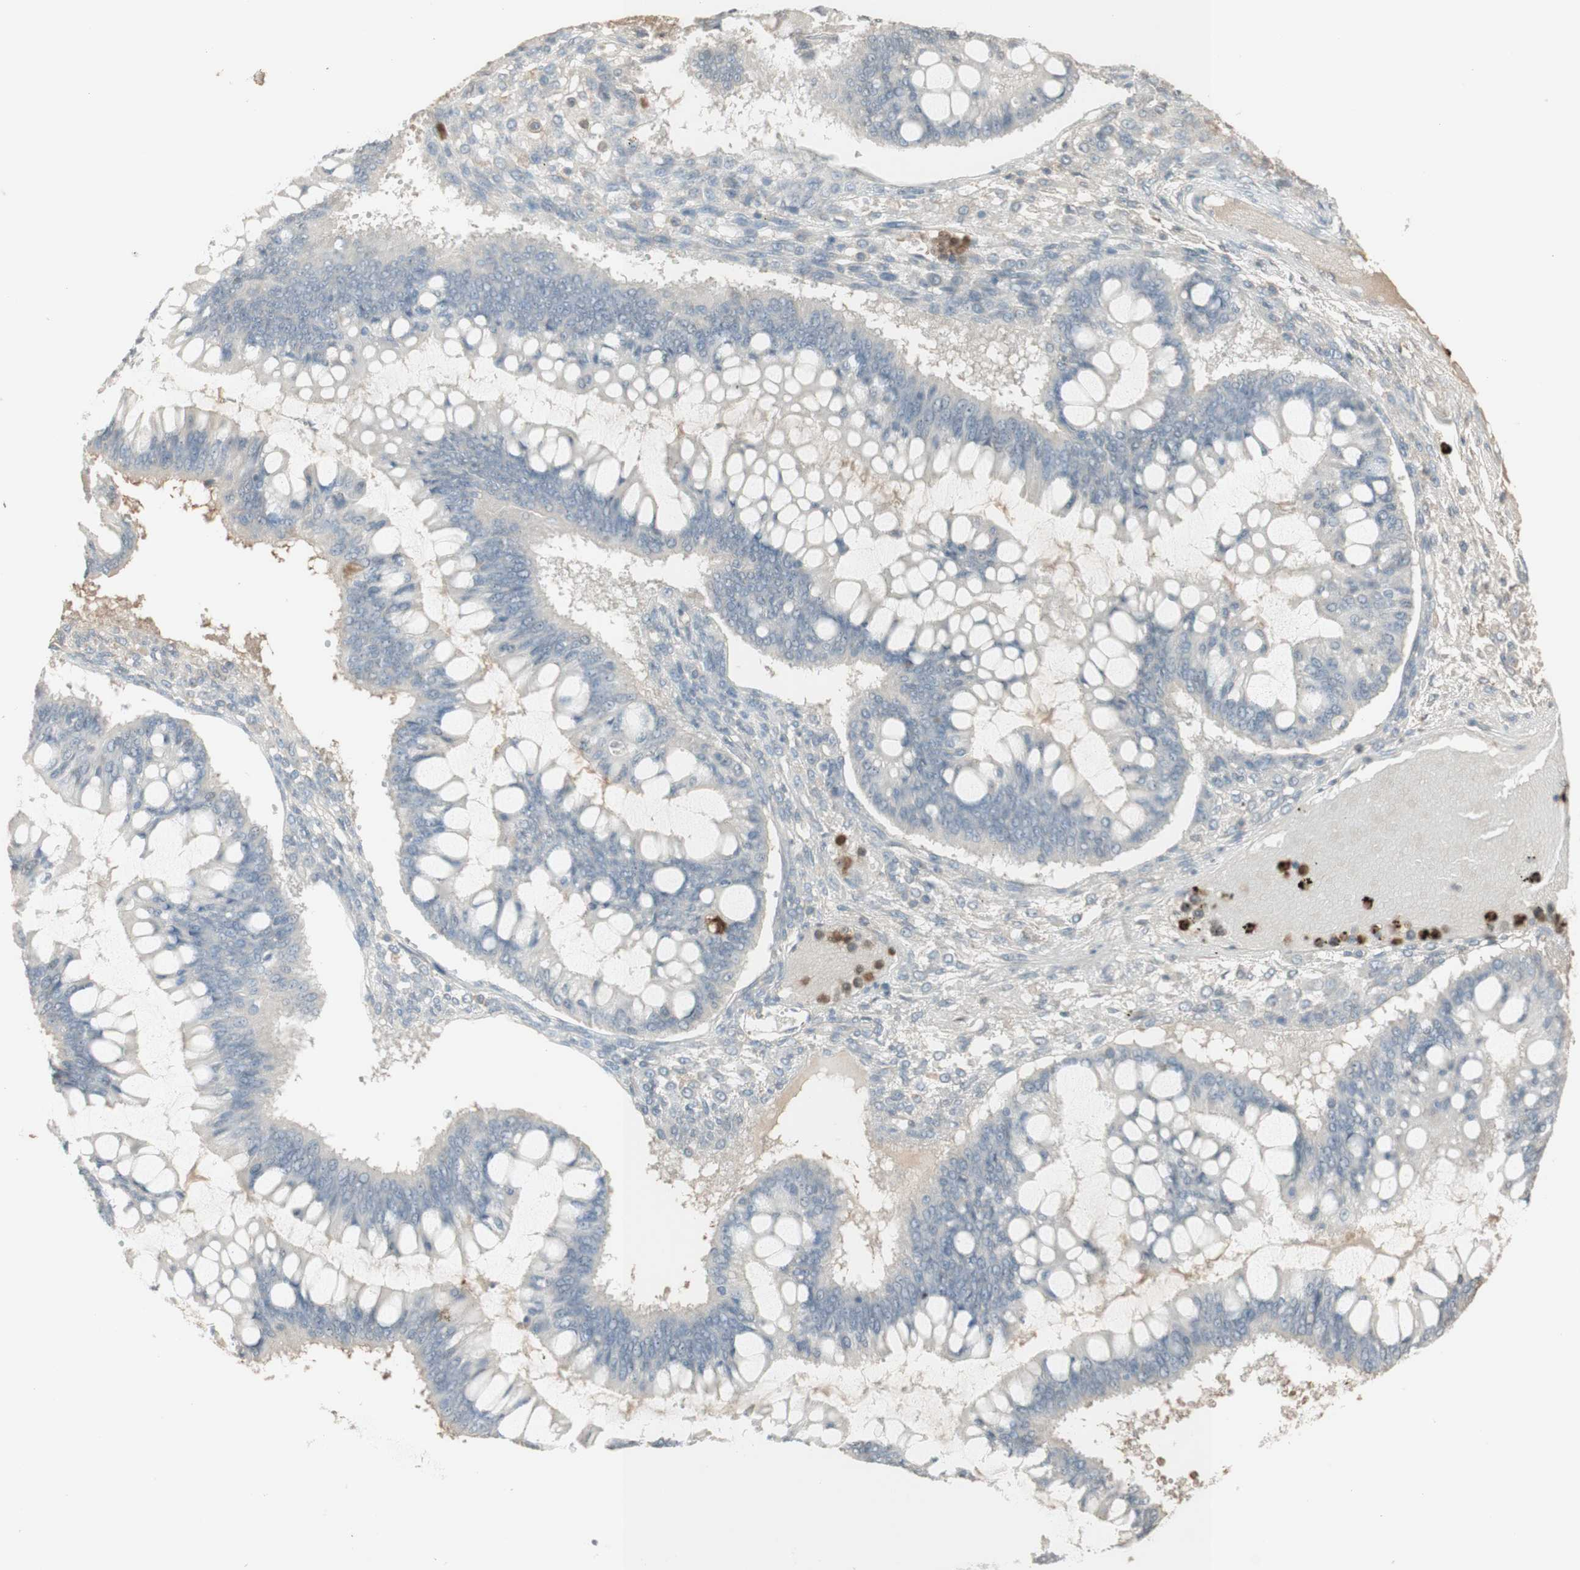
{"staining": {"intensity": "negative", "quantity": "none", "location": "none"}, "tissue": "ovarian cancer", "cell_type": "Tumor cells", "image_type": "cancer", "snomed": [{"axis": "morphology", "description": "Cystadenocarcinoma, mucinous, NOS"}, {"axis": "topography", "description": "Ovary"}], "caption": "Protein analysis of ovarian mucinous cystadenocarcinoma demonstrates no significant positivity in tumor cells. The staining is performed using DAB brown chromogen with nuclei counter-stained in using hematoxylin.", "gene": "NID1", "patient": {"sex": "female", "age": 73}}